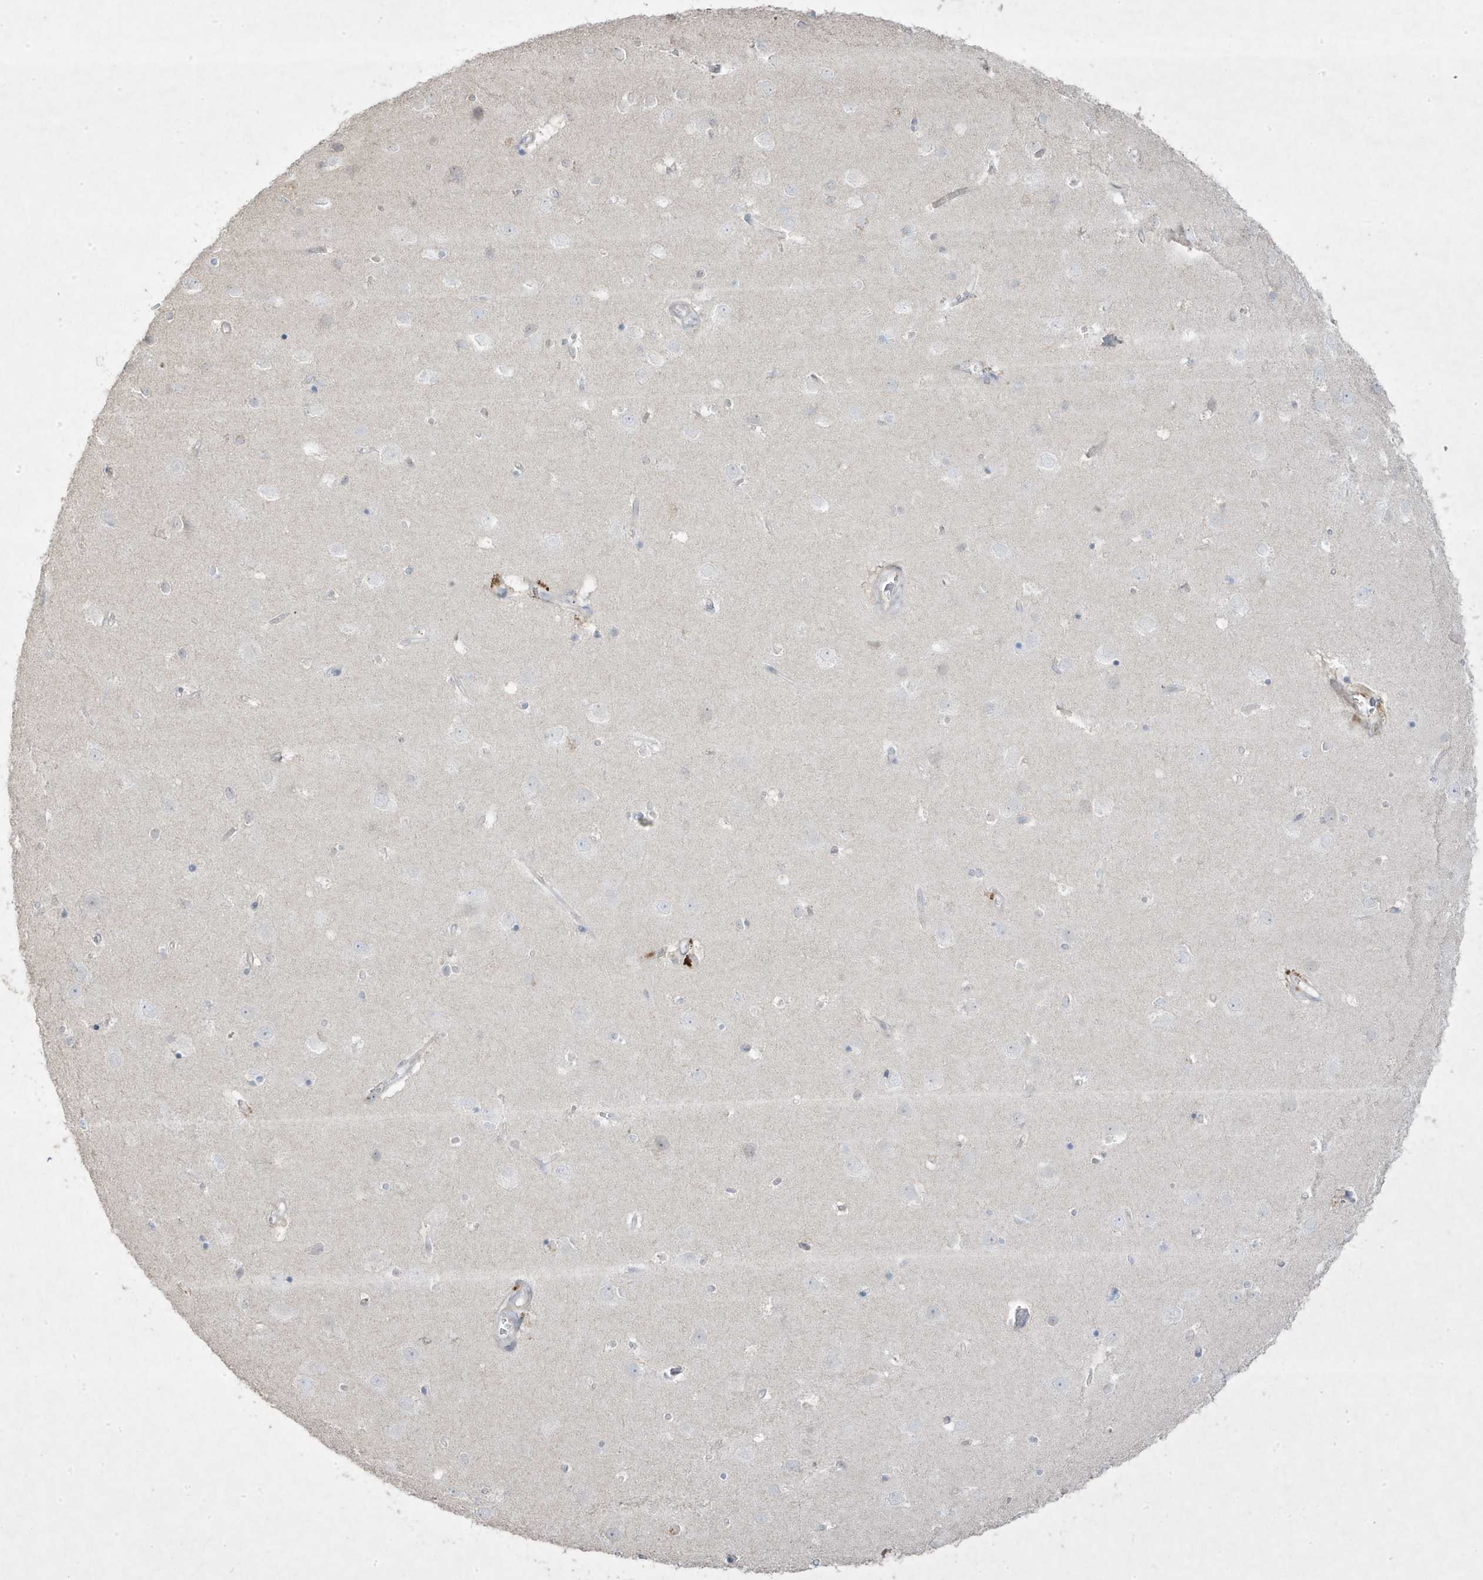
{"staining": {"intensity": "negative", "quantity": "none", "location": "none"}, "tissue": "cerebral cortex", "cell_type": "Endothelial cells", "image_type": "normal", "snomed": [{"axis": "morphology", "description": "Normal tissue, NOS"}, {"axis": "topography", "description": "Cerebral cortex"}], "caption": "Endothelial cells are negative for protein expression in unremarkable human cerebral cortex. (DAB IHC visualized using brightfield microscopy, high magnification).", "gene": "RGL4", "patient": {"sex": "male", "age": 54}}